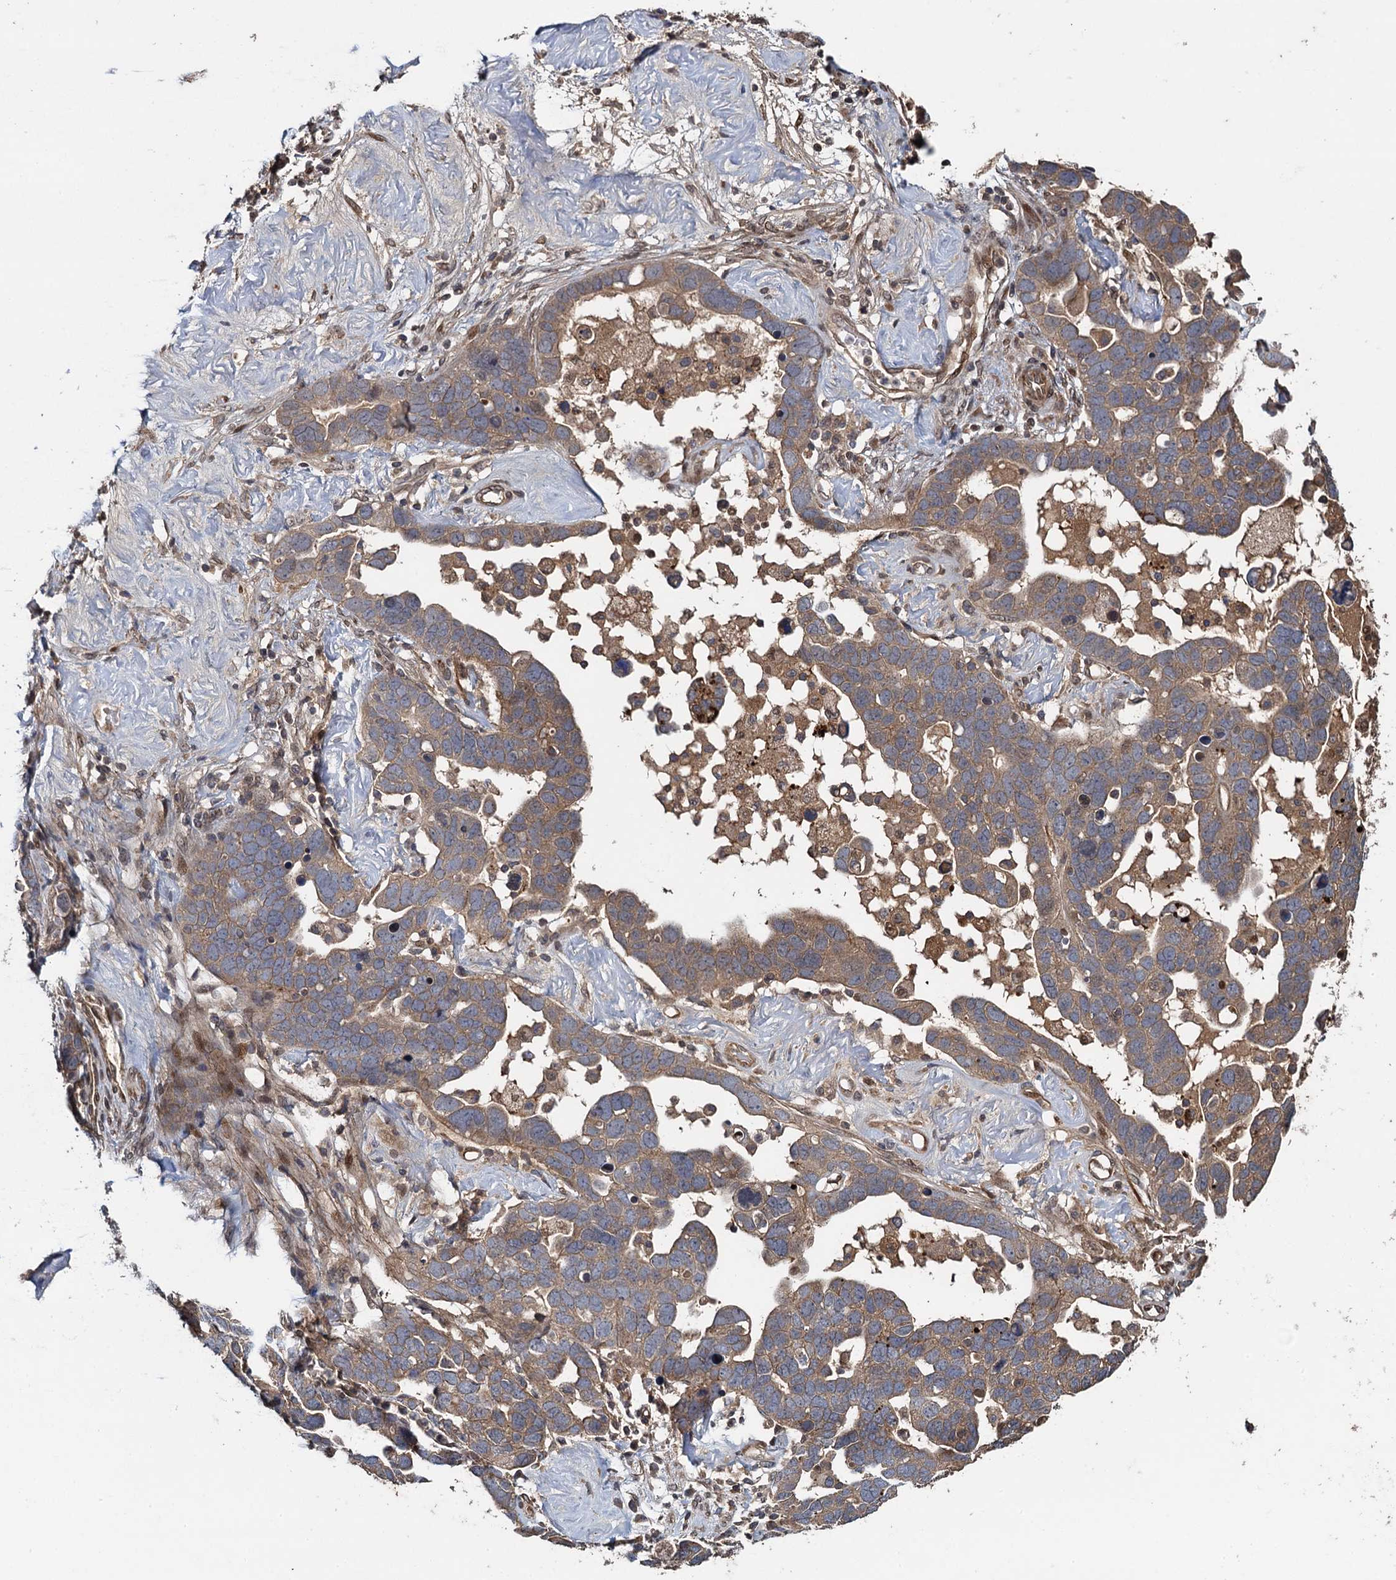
{"staining": {"intensity": "moderate", "quantity": ">75%", "location": "cytoplasmic/membranous"}, "tissue": "ovarian cancer", "cell_type": "Tumor cells", "image_type": "cancer", "snomed": [{"axis": "morphology", "description": "Cystadenocarcinoma, serous, NOS"}, {"axis": "topography", "description": "Ovary"}], "caption": "Moderate cytoplasmic/membranous expression for a protein is present in approximately >75% of tumor cells of ovarian serous cystadenocarcinoma using immunohistochemistry.", "gene": "RHOBTB1", "patient": {"sex": "female", "age": 54}}